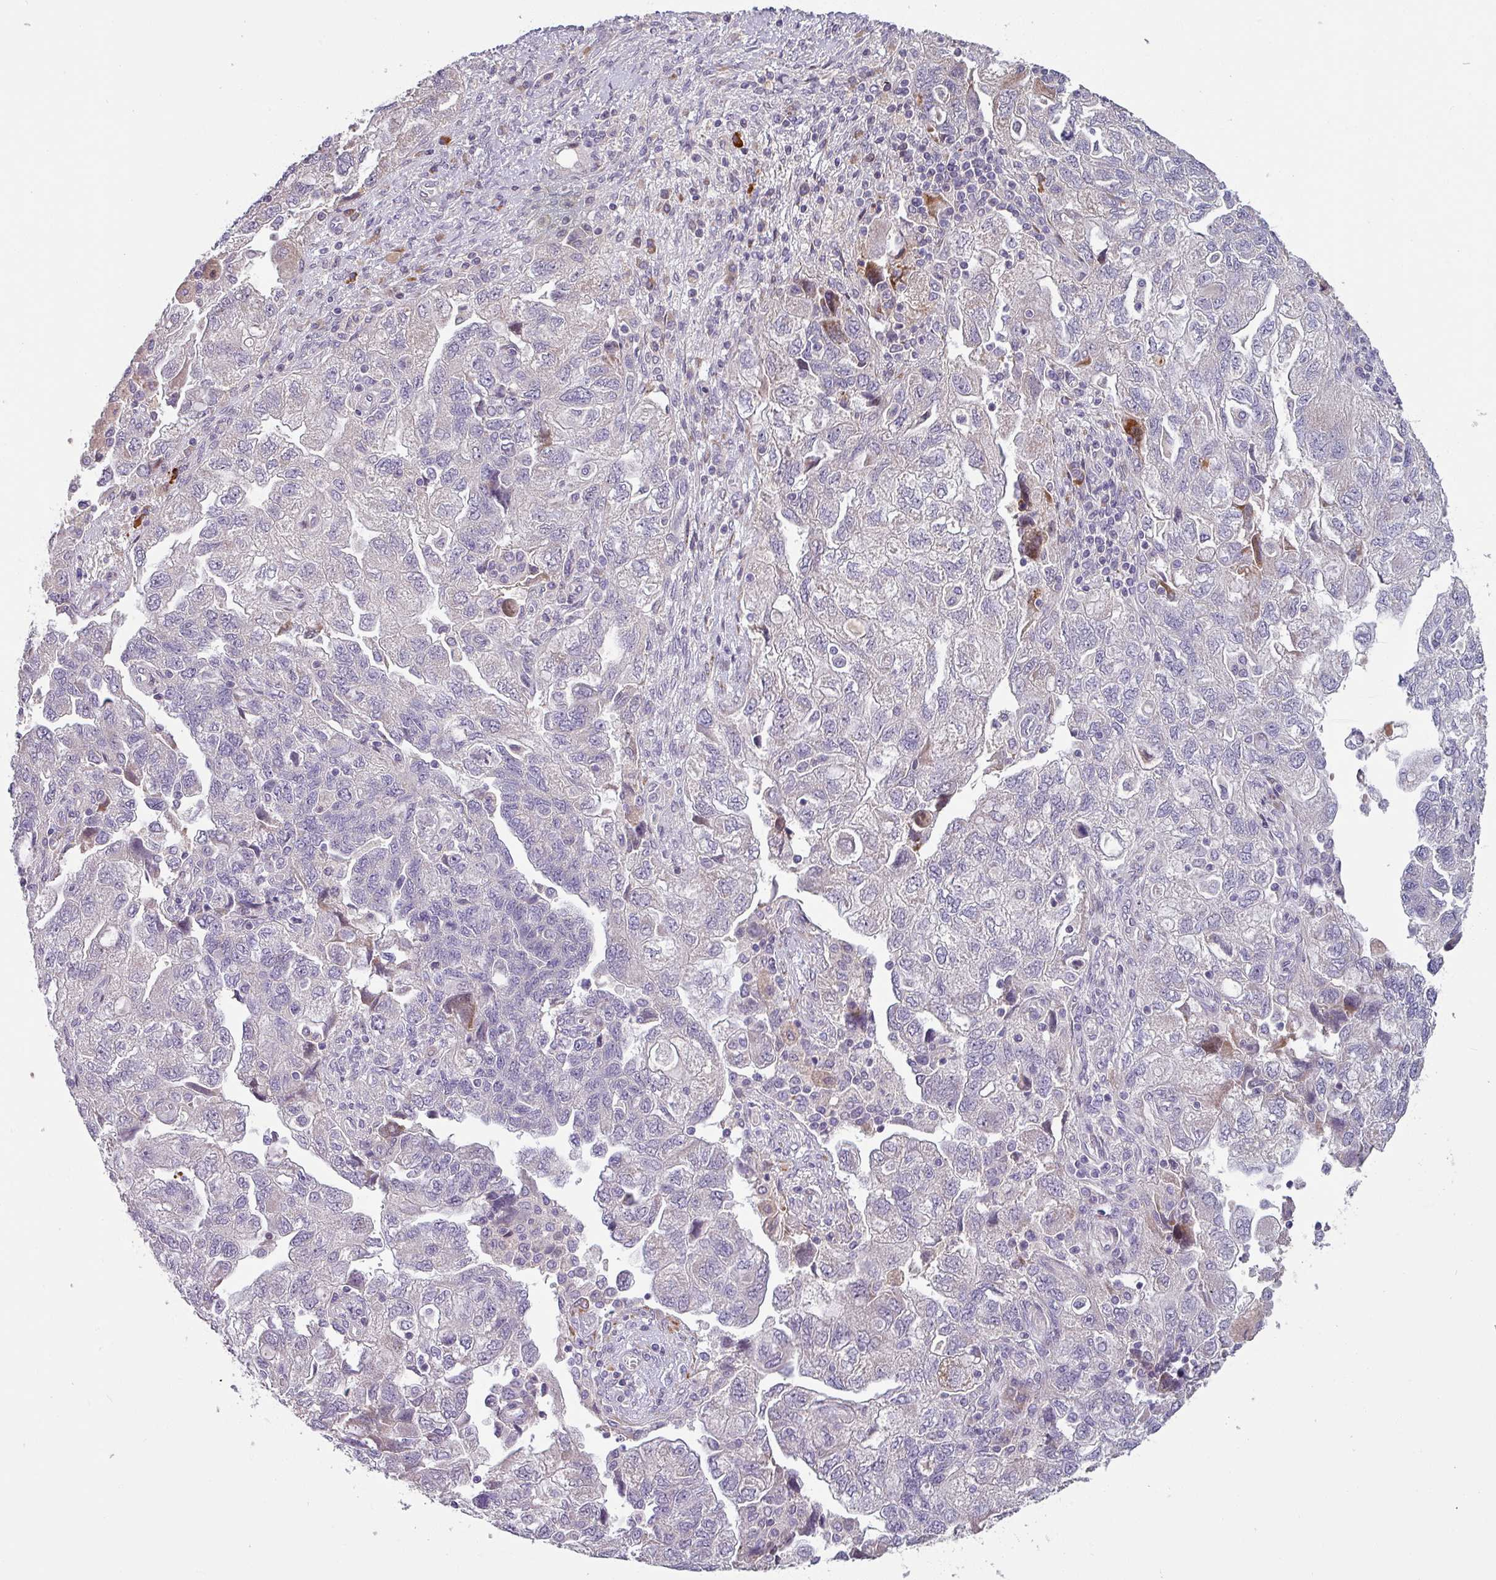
{"staining": {"intensity": "negative", "quantity": "none", "location": "none"}, "tissue": "ovarian cancer", "cell_type": "Tumor cells", "image_type": "cancer", "snomed": [{"axis": "morphology", "description": "Carcinoma, NOS"}, {"axis": "morphology", "description": "Cystadenocarcinoma, serous, NOS"}, {"axis": "topography", "description": "Ovary"}], "caption": "Ovarian cancer (carcinoma) was stained to show a protein in brown. There is no significant expression in tumor cells.", "gene": "KLHL3", "patient": {"sex": "female", "age": 69}}